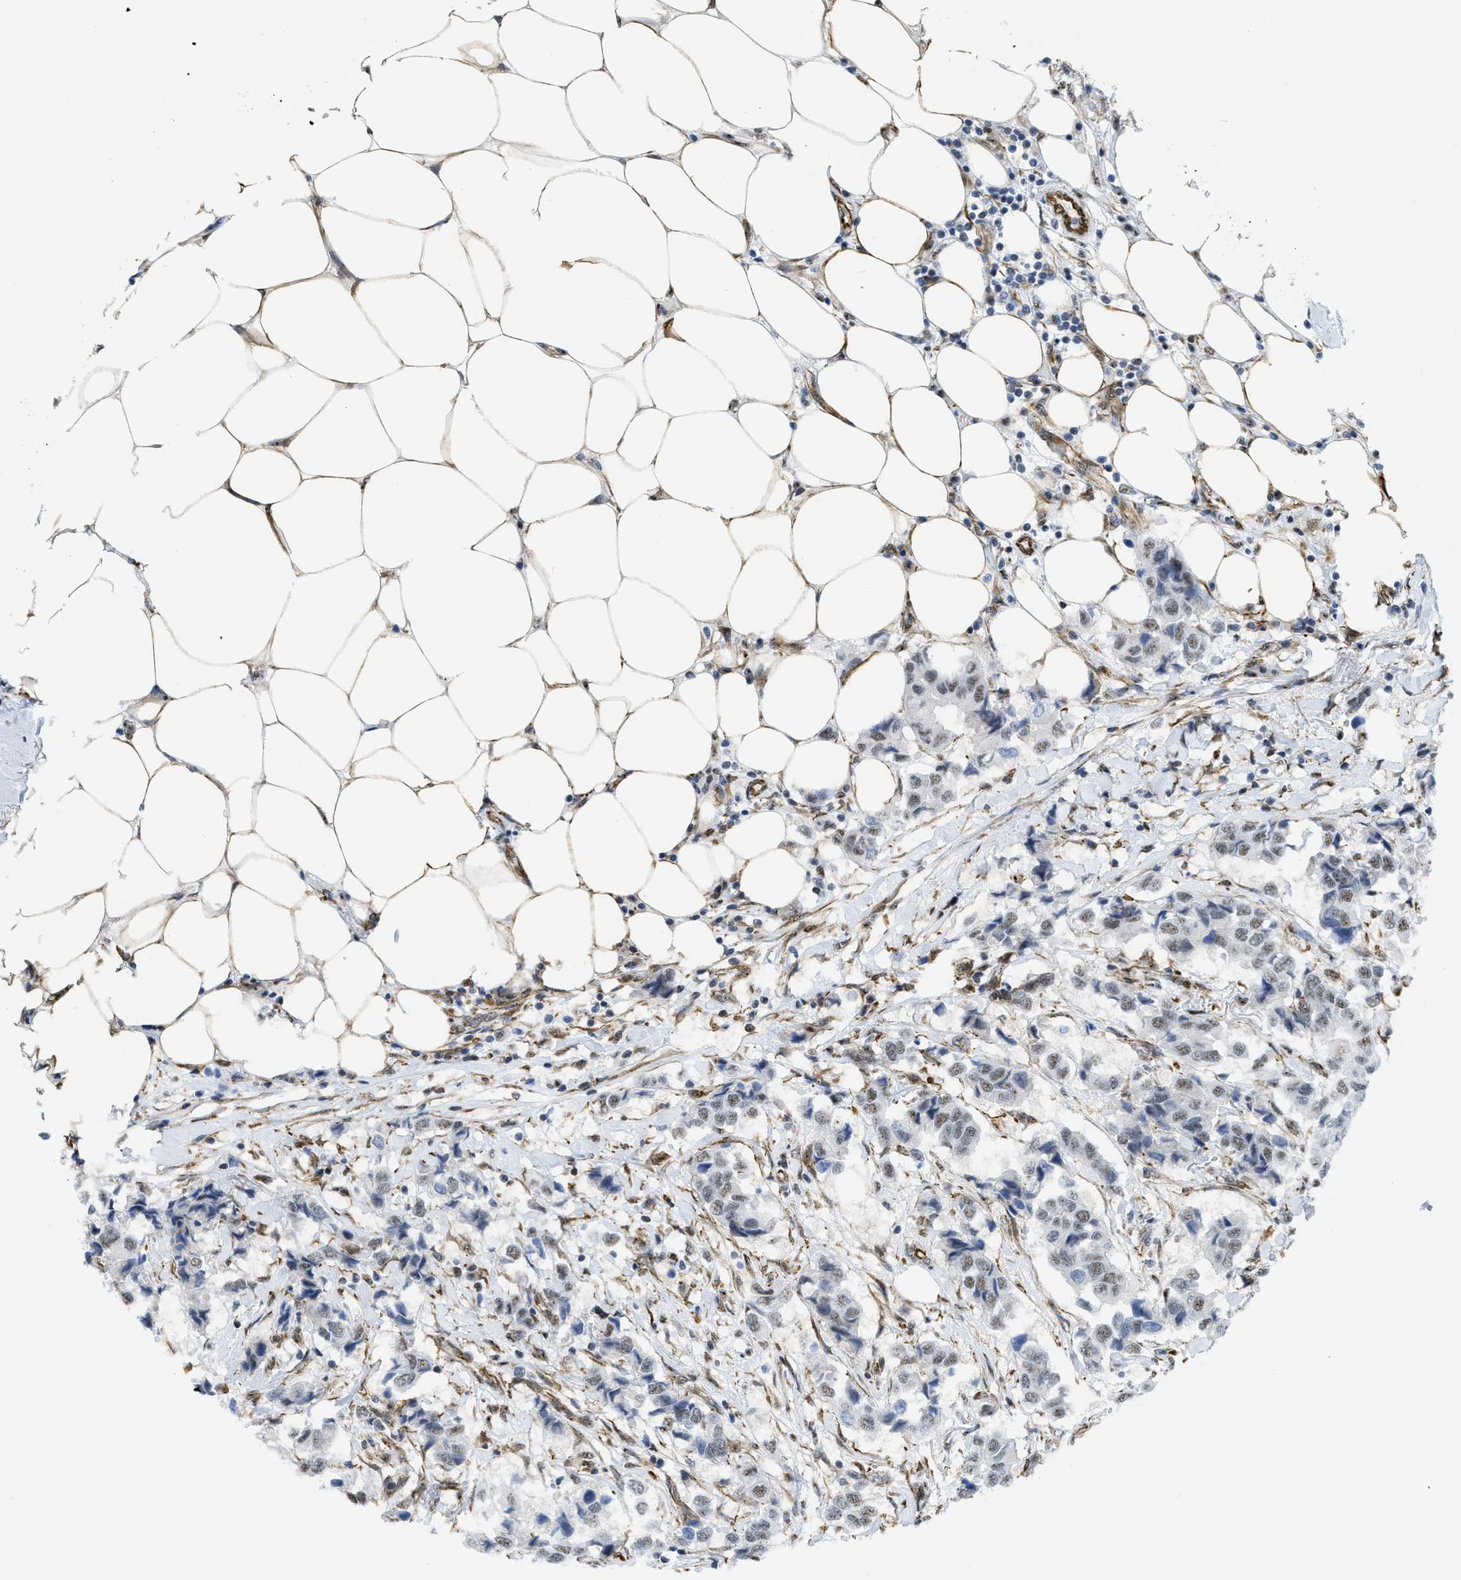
{"staining": {"intensity": "weak", "quantity": "25%-75%", "location": "nuclear"}, "tissue": "breast cancer", "cell_type": "Tumor cells", "image_type": "cancer", "snomed": [{"axis": "morphology", "description": "Duct carcinoma"}, {"axis": "topography", "description": "Breast"}], "caption": "Infiltrating ductal carcinoma (breast) tissue shows weak nuclear expression in approximately 25%-75% of tumor cells", "gene": "LRRC8B", "patient": {"sex": "female", "age": 80}}